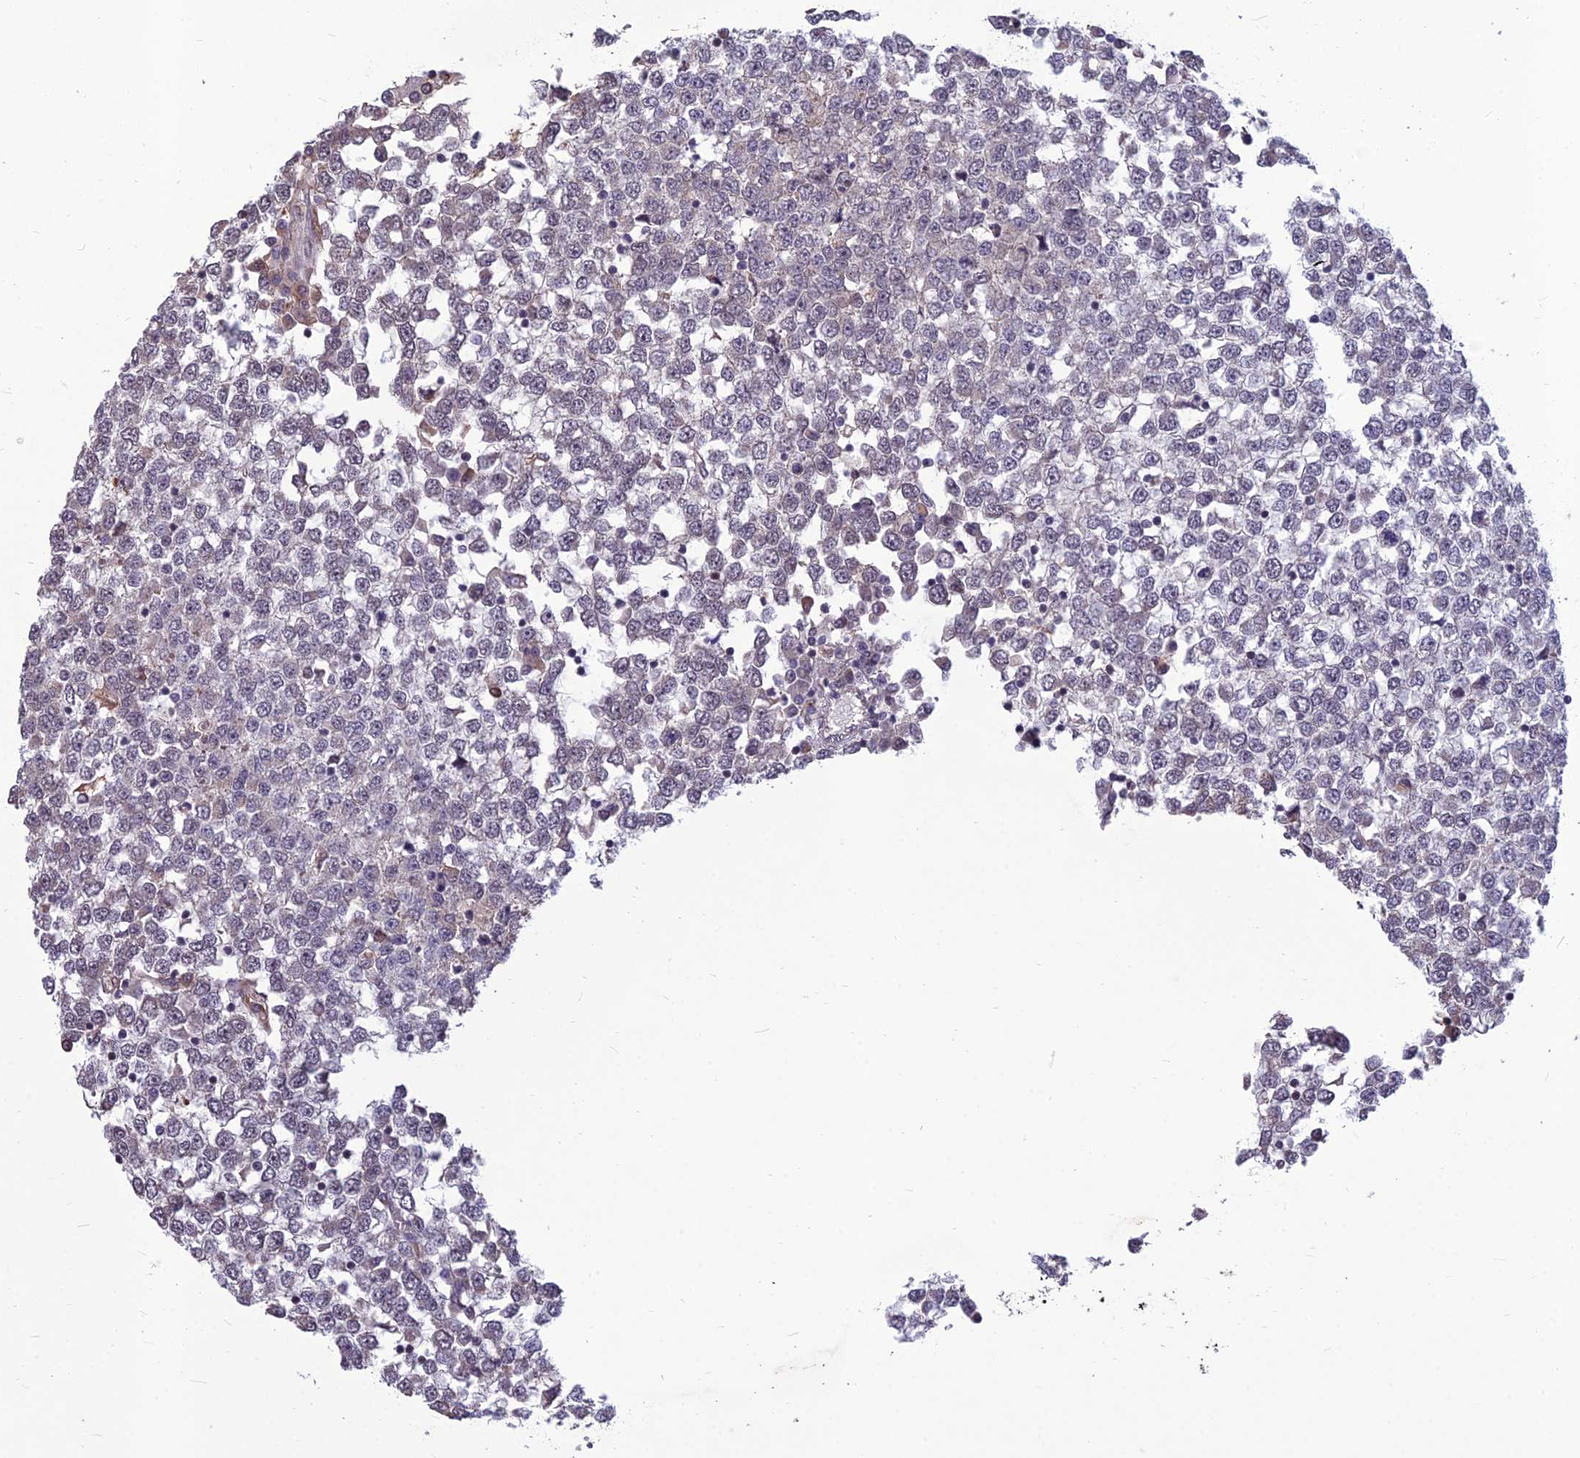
{"staining": {"intensity": "weak", "quantity": "<25%", "location": "cytoplasmic/membranous"}, "tissue": "testis cancer", "cell_type": "Tumor cells", "image_type": "cancer", "snomed": [{"axis": "morphology", "description": "Seminoma, NOS"}, {"axis": "topography", "description": "Testis"}], "caption": "A high-resolution micrograph shows immunohistochemistry staining of testis cancer (seminoma), which demonstrates no significant positivity in tumor cells.", "gene": "FBRS", "patient": {"sex": "male", "age": 65}}